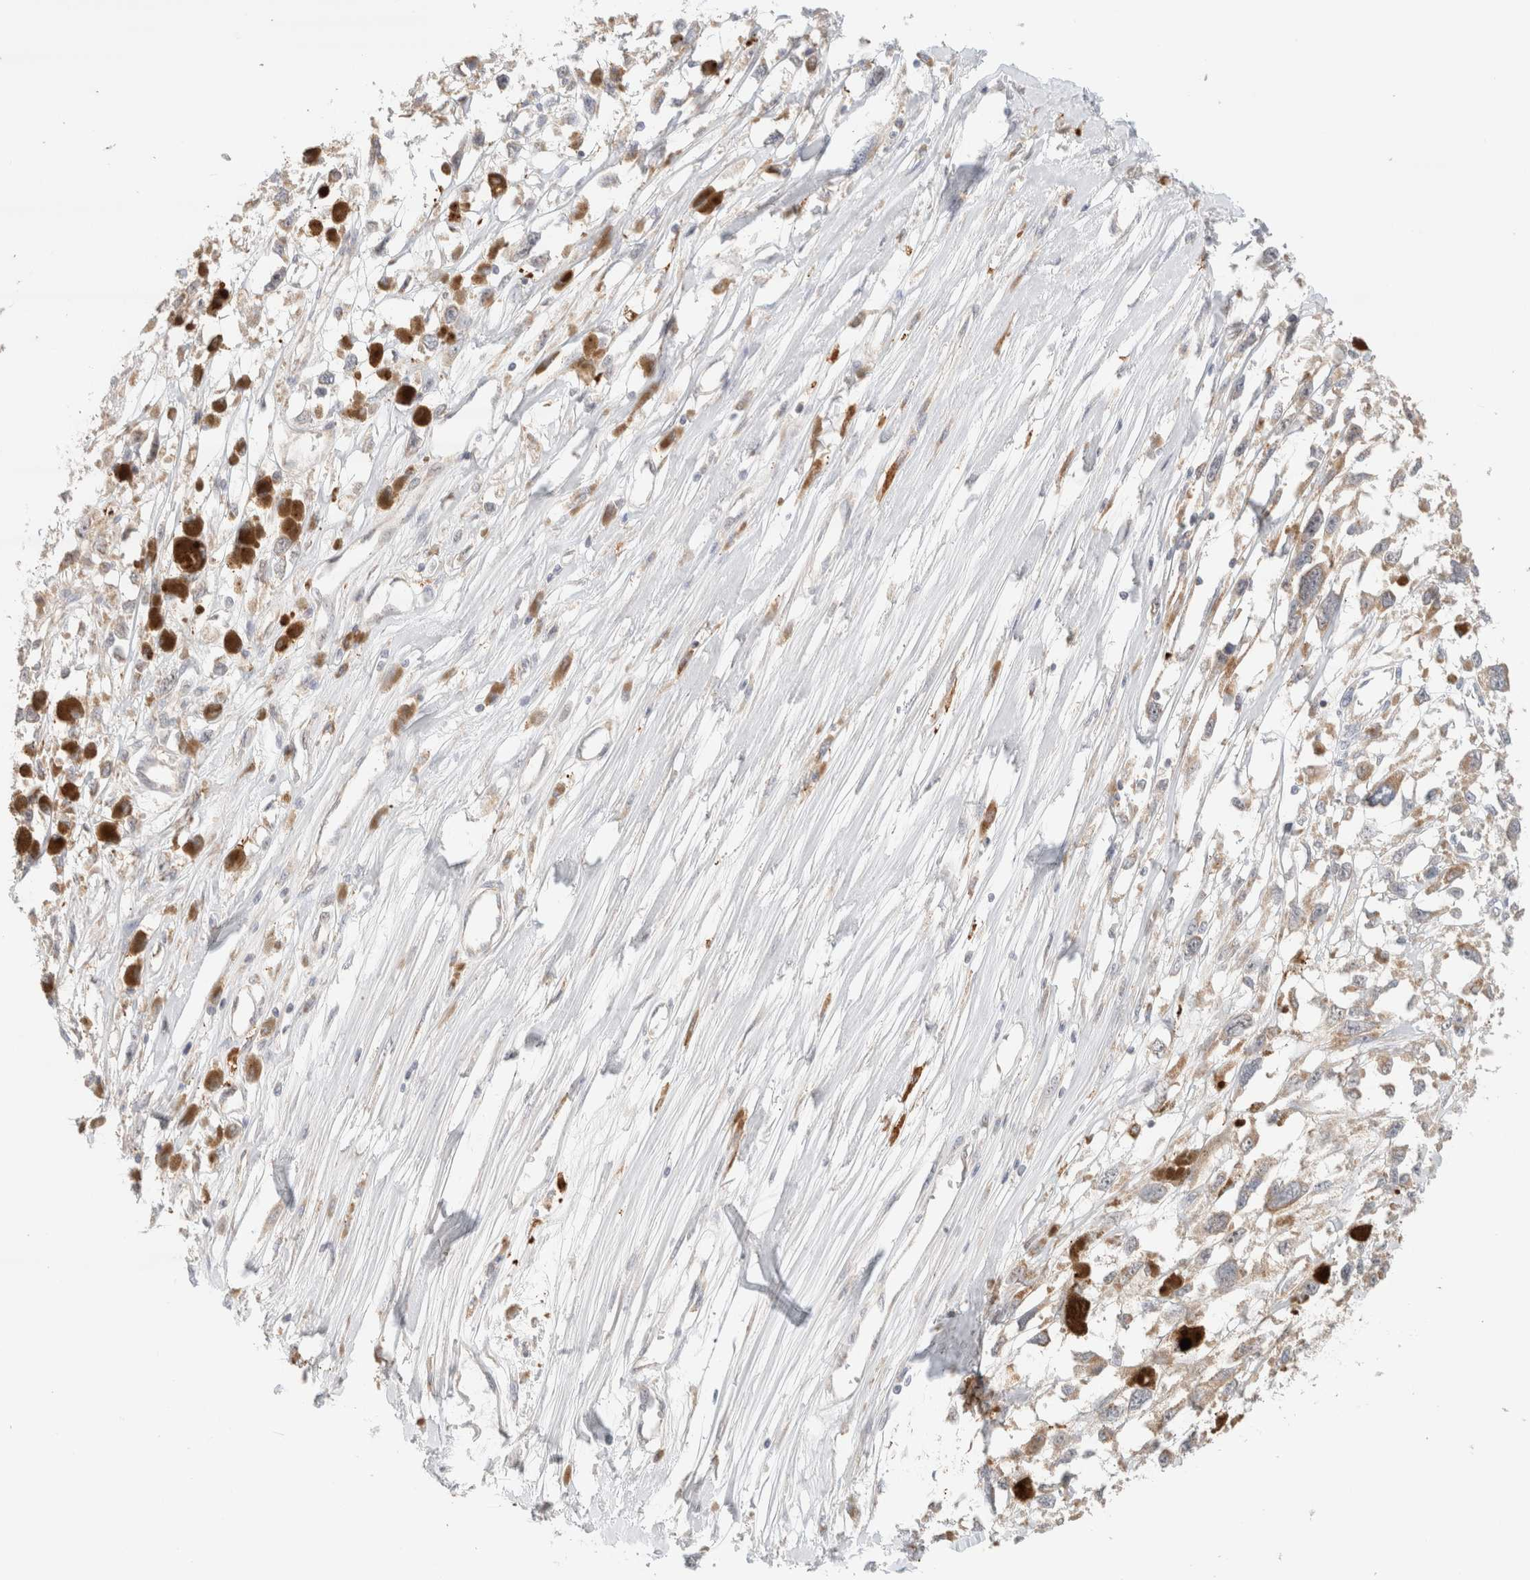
{"staining": {"intensity": "weak", "quantity": "25%-75%", "location": "cytoplasmic/membranous"}, "tissue": "melanoma", "cell_type": "Tumor cells", "image_type": "cancer", "snomed": [{"axis": "morphology", "description": "Malignant melanoma, Metastatic site"}, {"axis": "topography", "description": "Lymph node"}], "caption": "This image exhibits IHC staining of human melanoma, with low weak cytoplasmic/membranous staining in about 25%-75% of tumor cells.", "gene": "MRM3", "patient": {"sex": "male", "age": 59}}